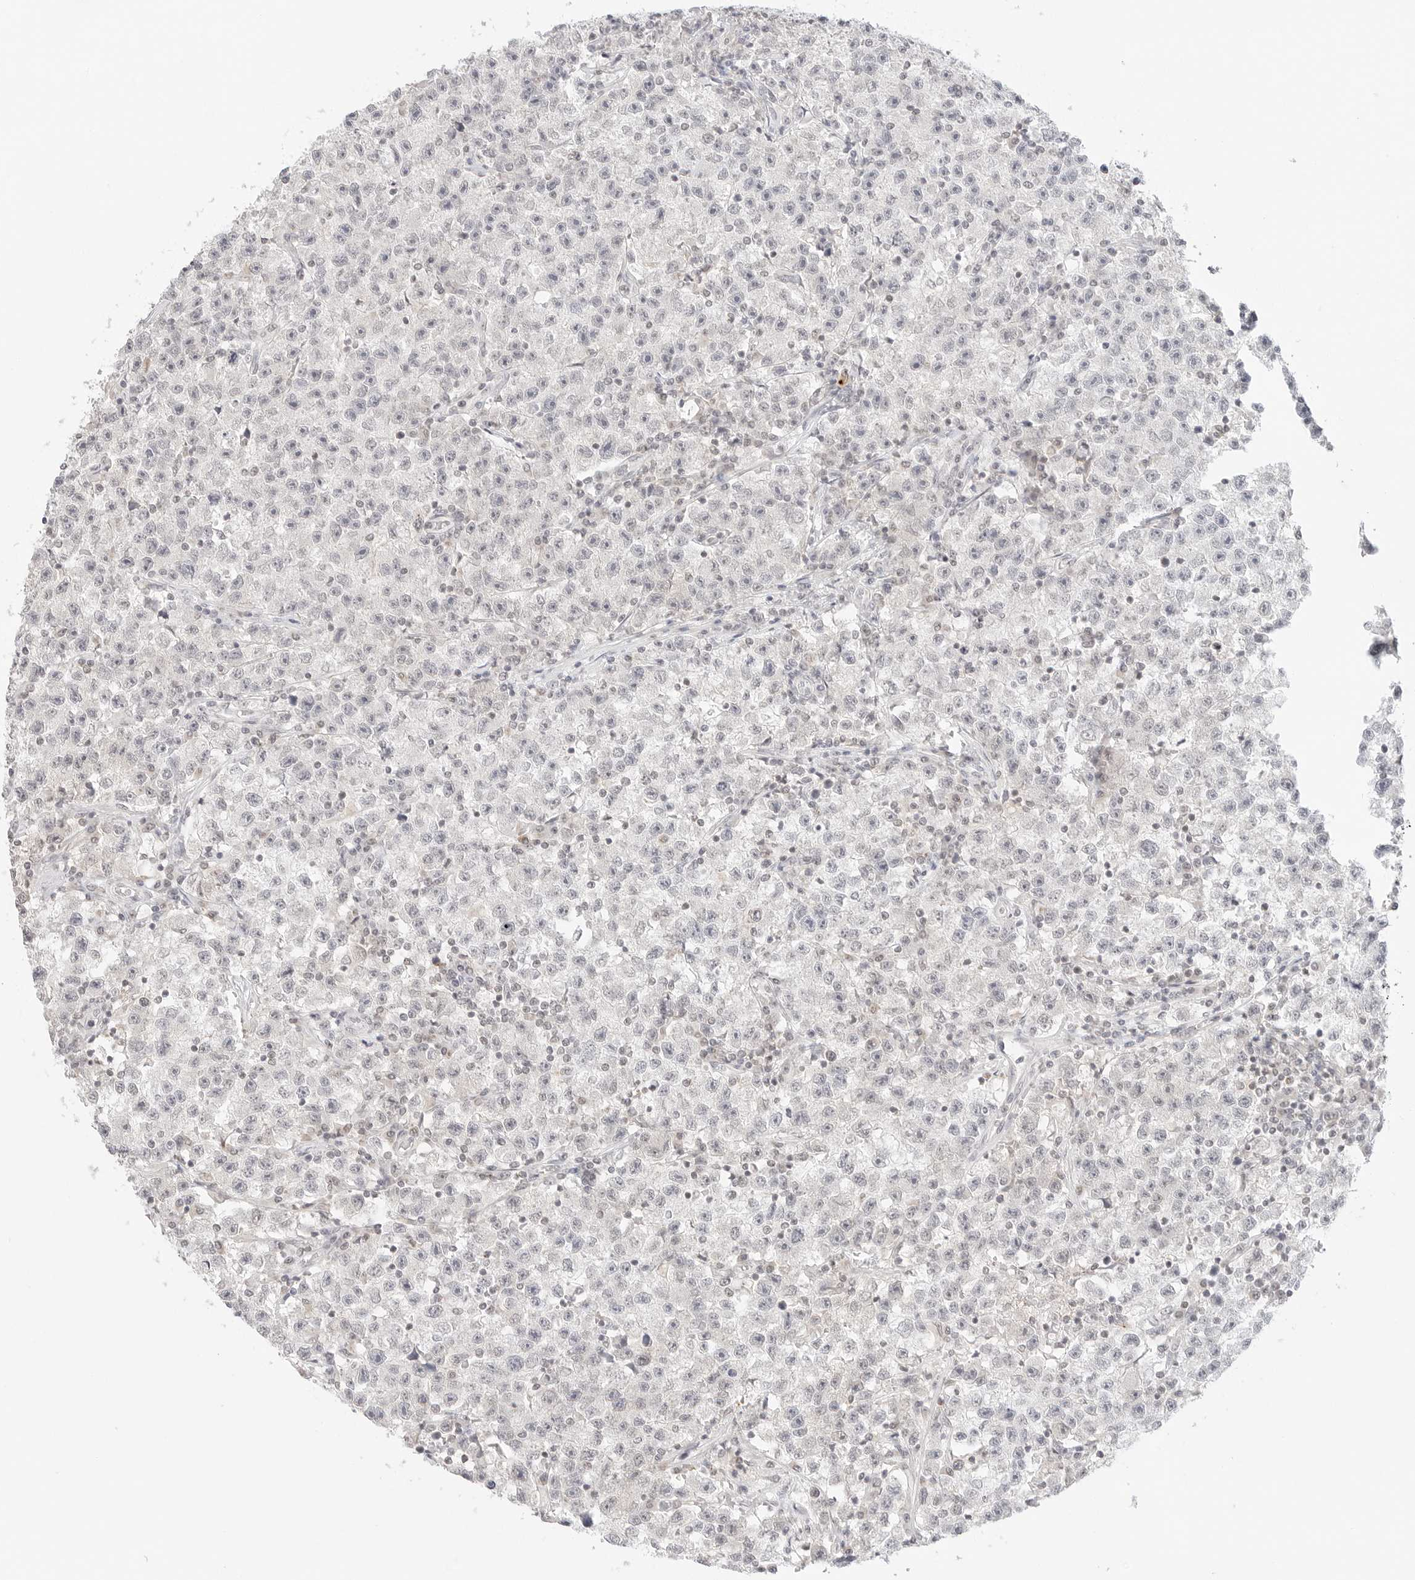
{"staining": {"intensity": "negative", "quantity": "none", "location": "none"}, "tissue": "testis cancer", "cell_type": "Tumor cells", "image_type": "cancer", "snomed": [{"axis": "morphology", "description": "Seminoma, NOS"}, {"axis": "topography", "description": "Testis"}], "caption": "Immunohistochemistry (IHC) micrograph of human seminoma (testis) stained for a protein (brown), which displays no positivity in tumor cells. (DAB (3,3'-diaminobenzidine) immunohistochemistry visualized using brightfield microscopy, high magnification).", "gene": "GNAS", "patient": {"sex": "male", "age": 22}}